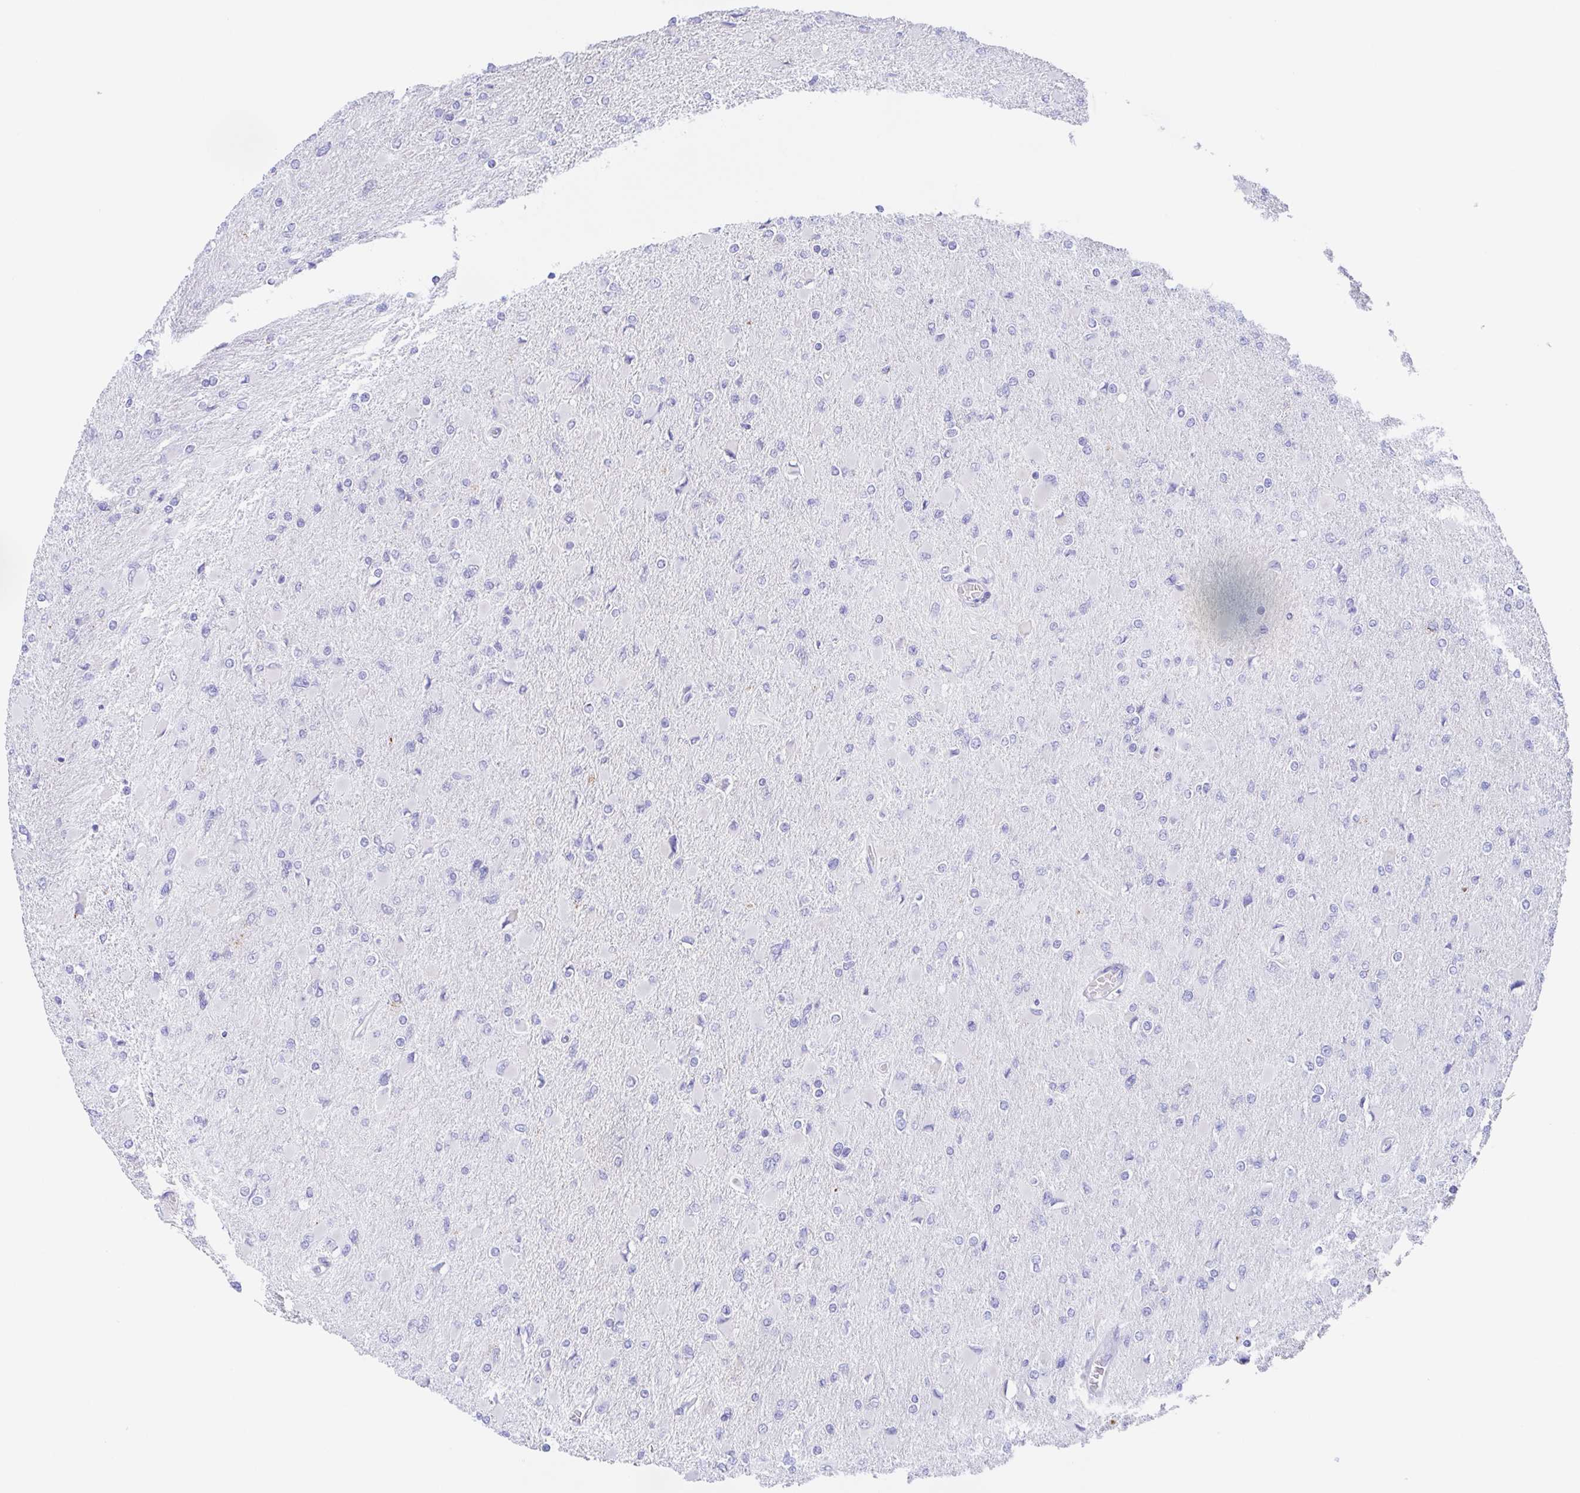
{"staining": {"intensity": "negative", "quantity": "none", "location": "none"}, "tissue": "glioma", "cell_type": "Tumor cells", "image_type": "cancer", "snomed": [{"axis": "morphology", "description": "Glioma, malignant, High grade"}, {"axis": "topography", "description": "Cerebral cortex"}], "caption": "This is an immunohistochemistry (IHC) image of glioma. There is no expression in tumor cells.", "gene": "SCG3", "patient": {"sex": "female", "age": 36}}